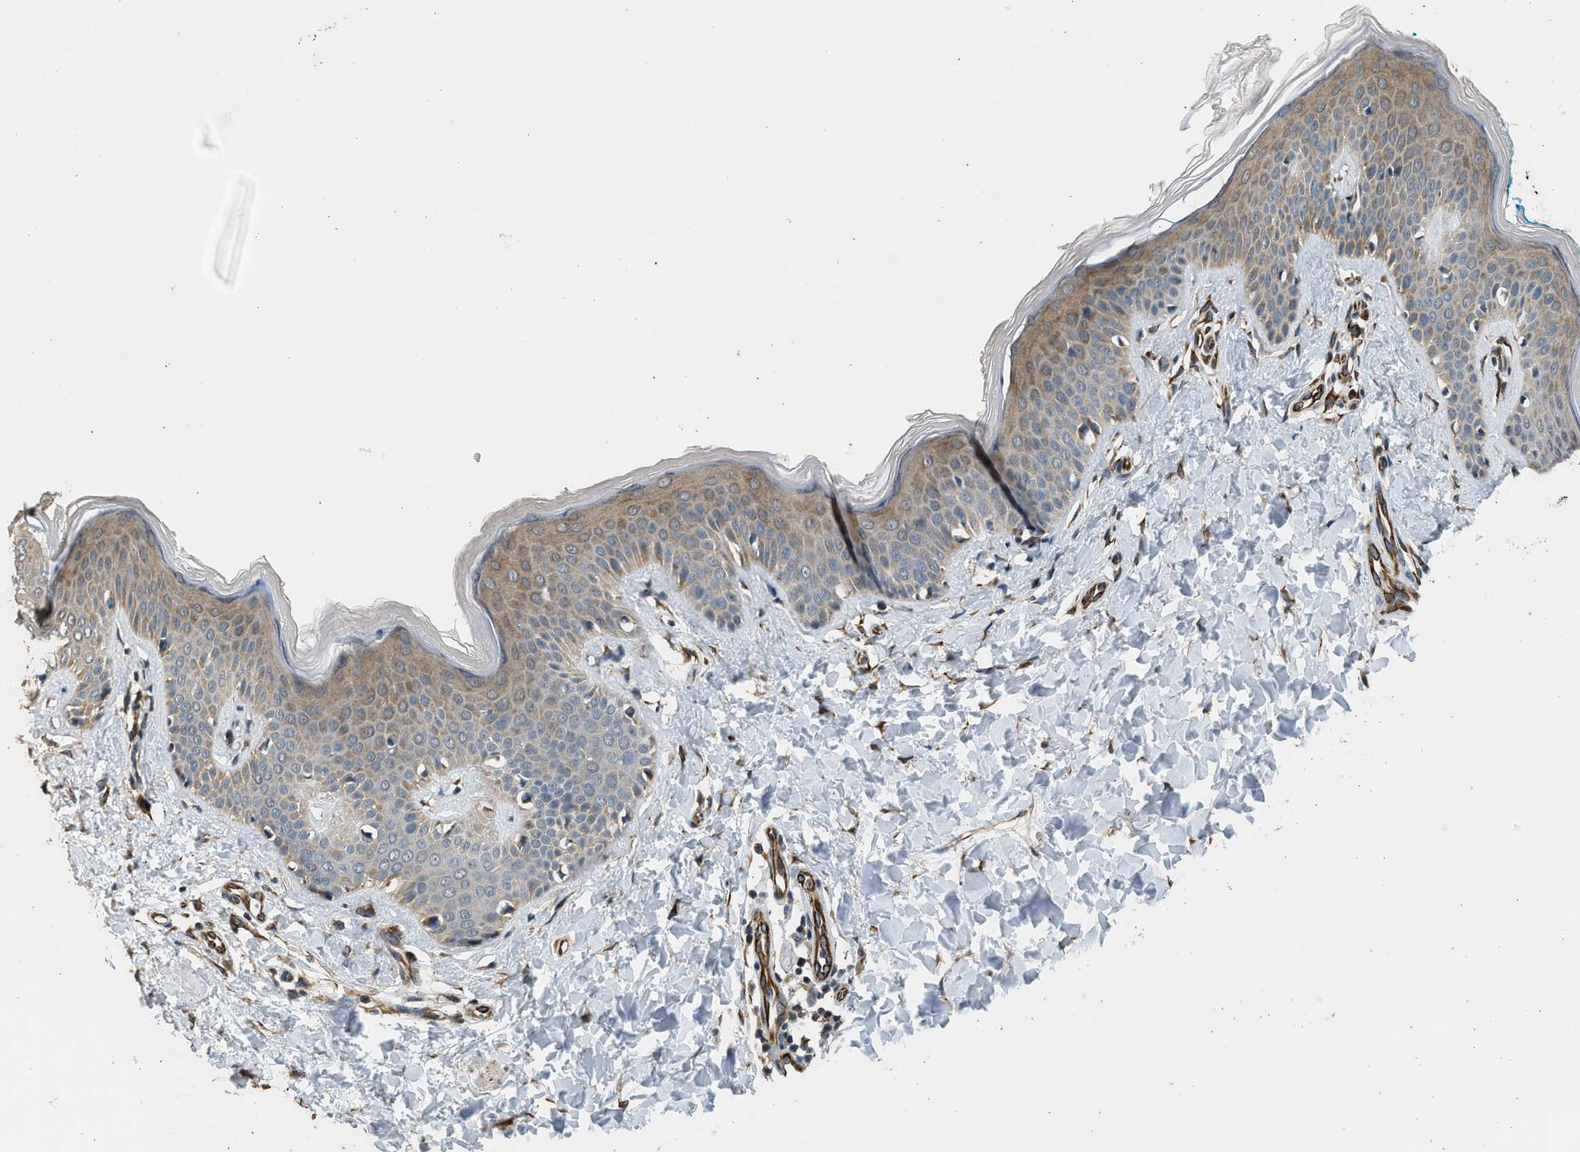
{"staining": {"intensity": "moderate", "quantity": ">75%", "location": "cytoplasmic/membranous"}, "tissue": "skin", "cell_type": "Fibroblasts", "image_type": "normal", "snomed": [{"axis": "morphology", "description": "Normal tissue, NOS"}, {"axis": "topography", "description": "Skin"}], "caption": "Benign skin was stained to show a protein in brown. There is medium levels of moderate cytoplasmic/membranous staining in approximately >75% of fibroblasts.", "gene": "PCLO", "patient": {"sex": "female", "age": 17}}